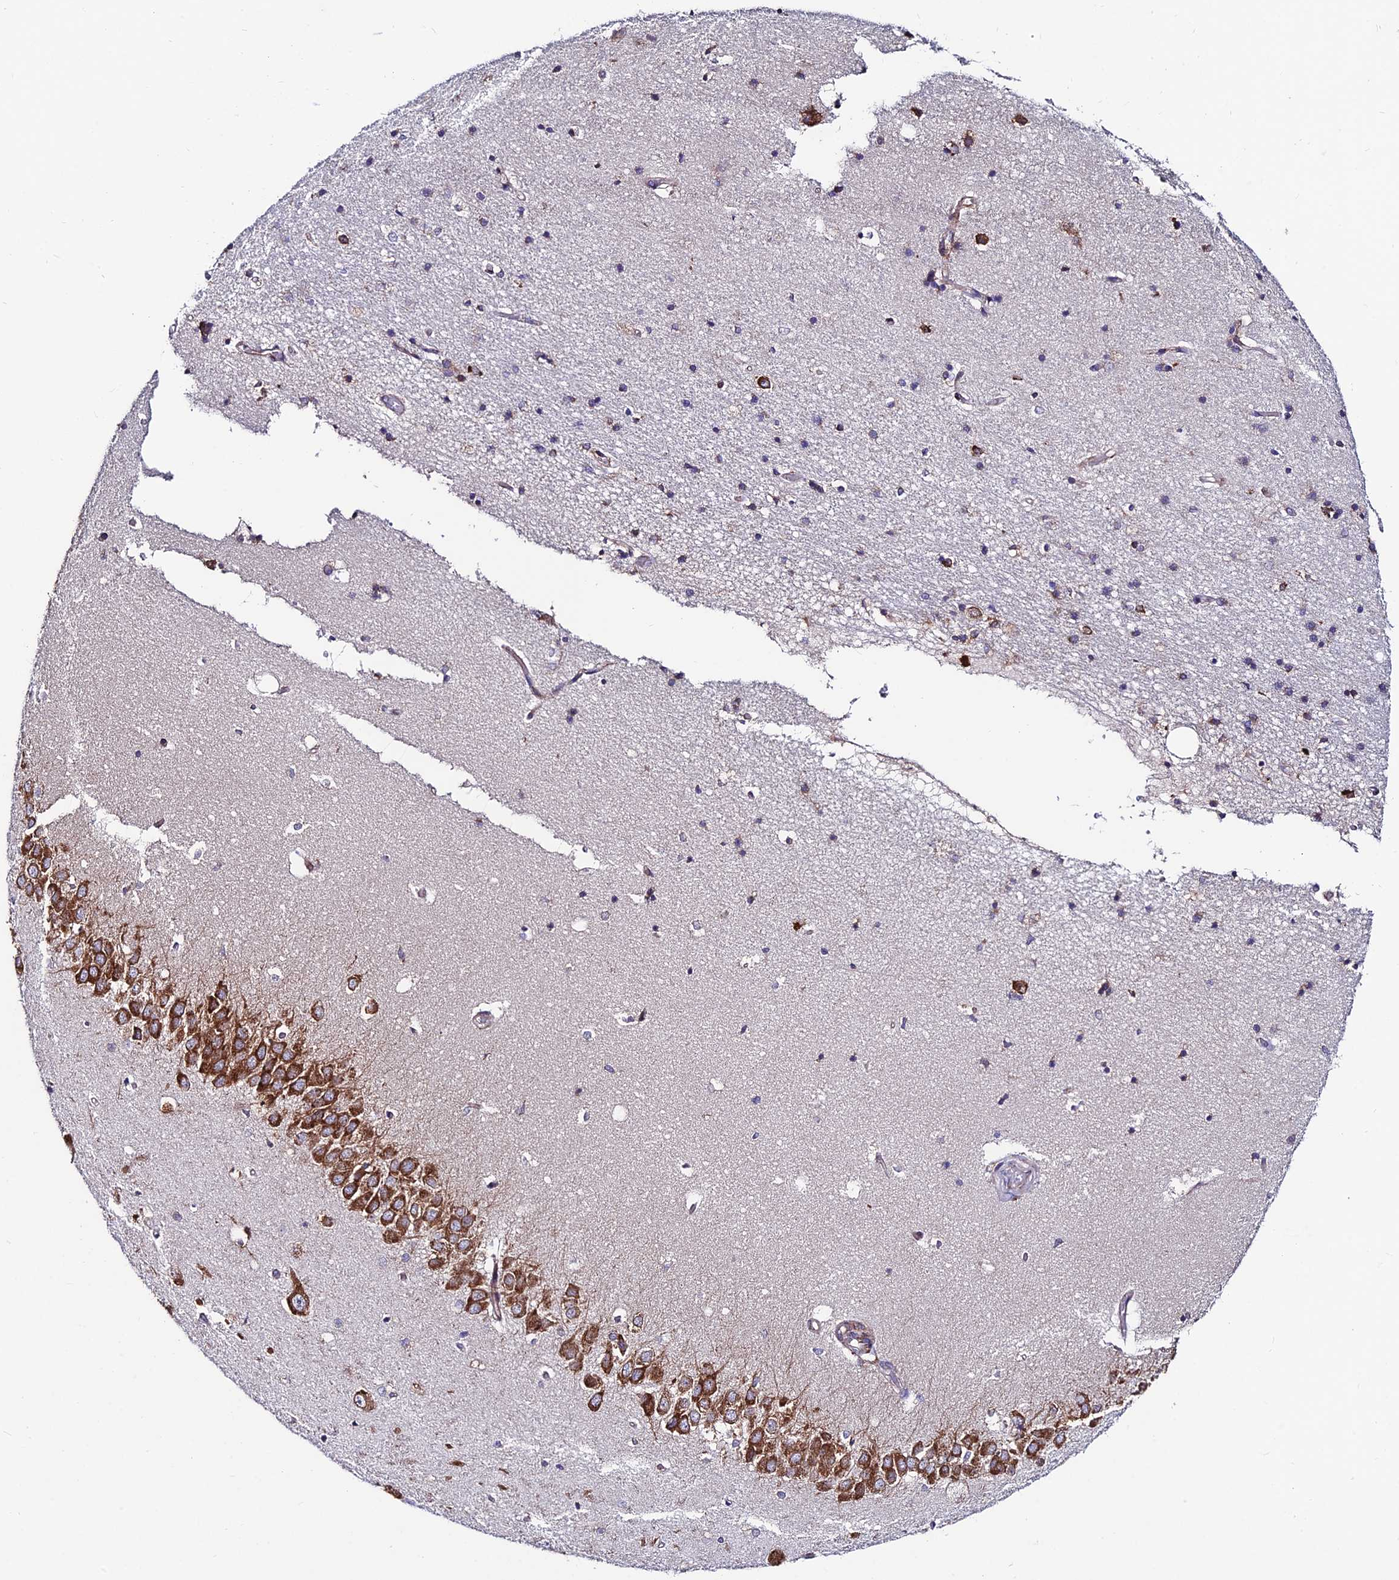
{"staining": {"intensity": "moderate", "quantity": "<25%", "location": "cytoplasmic/membranous"}, "tissue": "hippocampus", "cell_type": "Glial cells", "image_type": "normal", "snomed": [{"axis": "morphology", "description": "Normal tissue, NOS"}, {"axis": "topography", "description": "Hippocampus"}], "caption": "Glial cells demonstrate low levels of moderate cytoplasmic/membranous expression in about <25% of cells in benign hippocampus.", "gene": "EIF3K", "patient": {"sex": "male", "age": 45}}